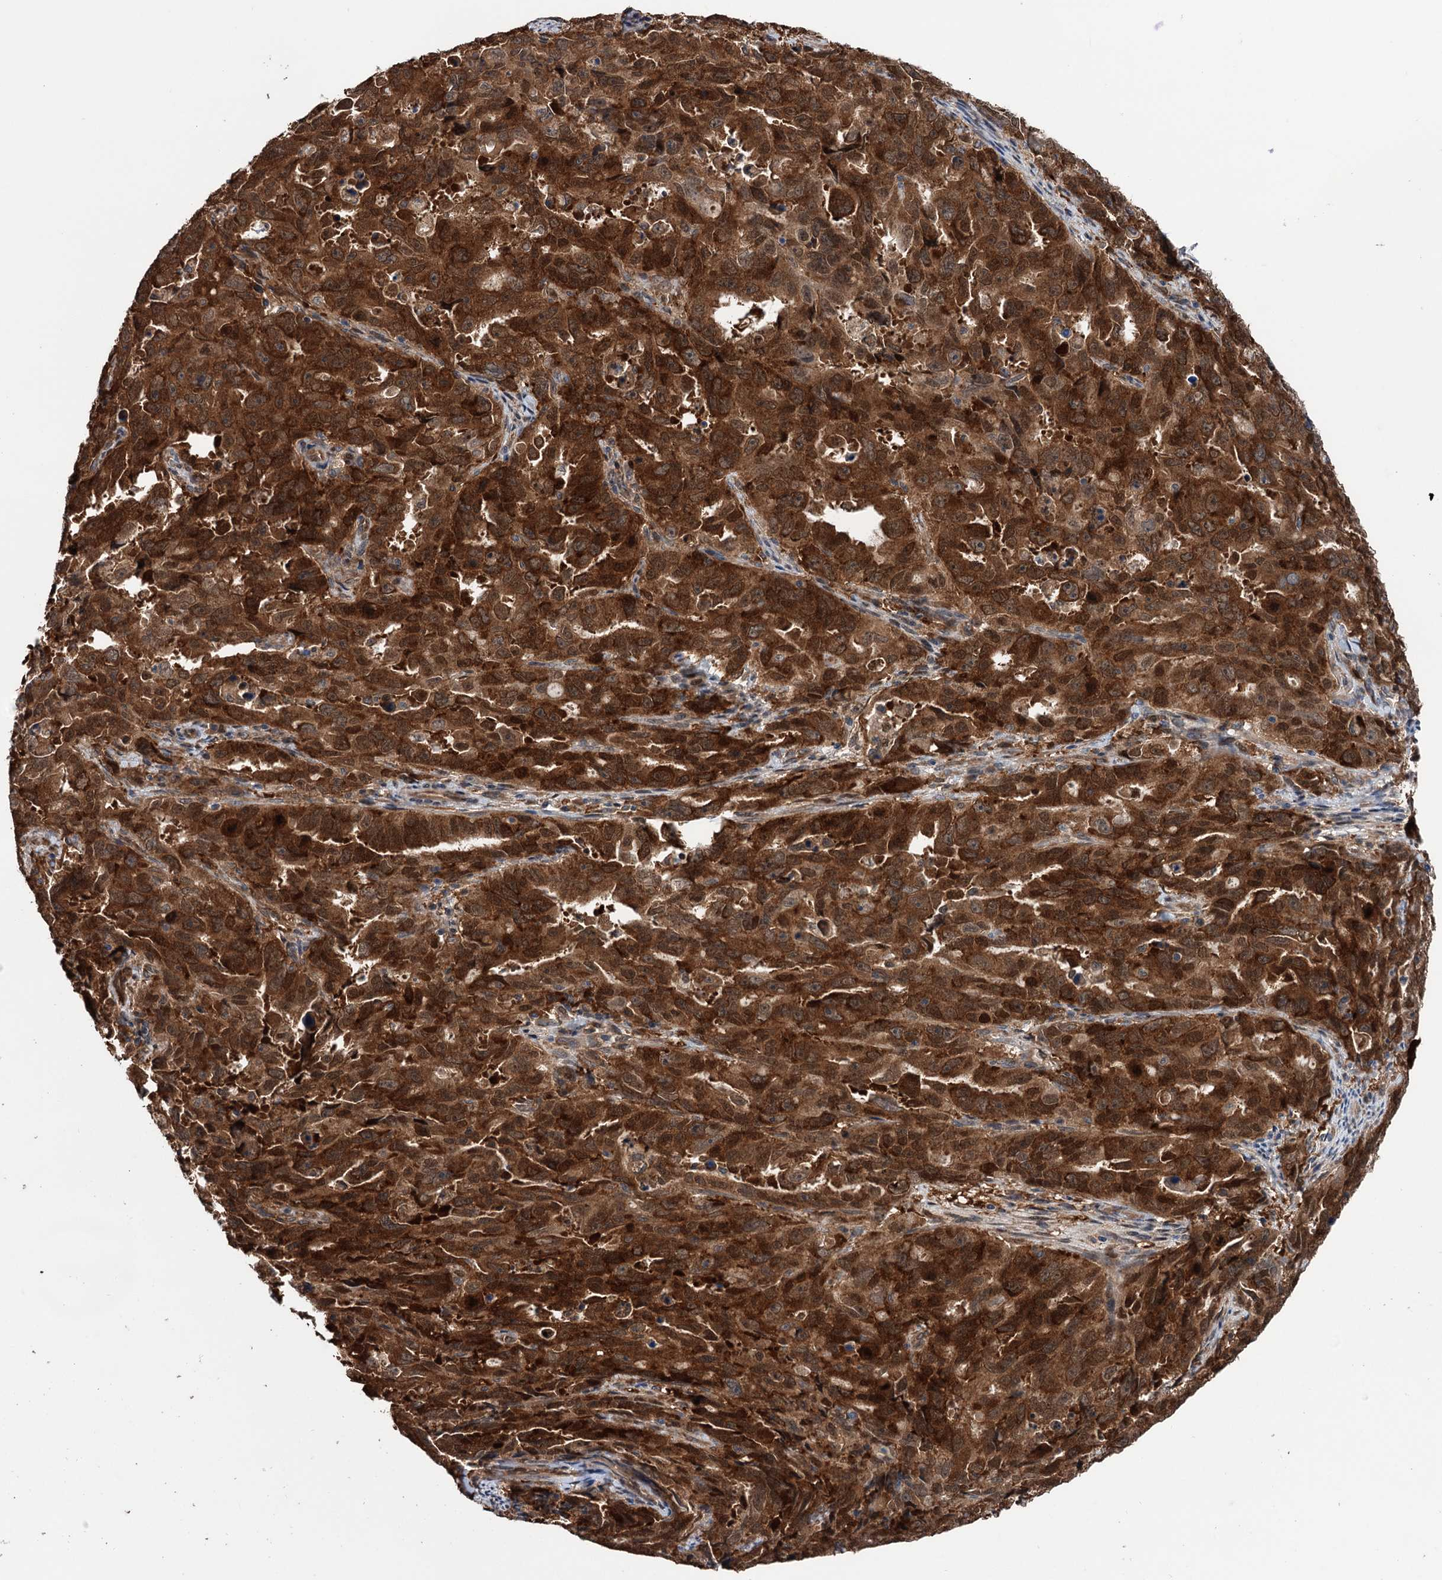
{"staining": {"intensity": "strong", "quantity": ">75%", "location": "cytoplasmic/membranous,nuclear"}, "tissue": "endometrial cancer", "cell_type": "Tumor cells", "image_type": "cancer", "snomed": [{"axis": "morphology", "description": "Adenocarcinoma, NOS"}, {"axis": "topography", "description": "Endometrium"}], "caption": "Brown immunohistochemical staining in endometrial cancer demonstrates strong cytoplasmic/membranous and nuclear expression in about >75% of tumor cells.", "gene": "NCAPD2", "patient": {"sex": "female", "age": 65}}